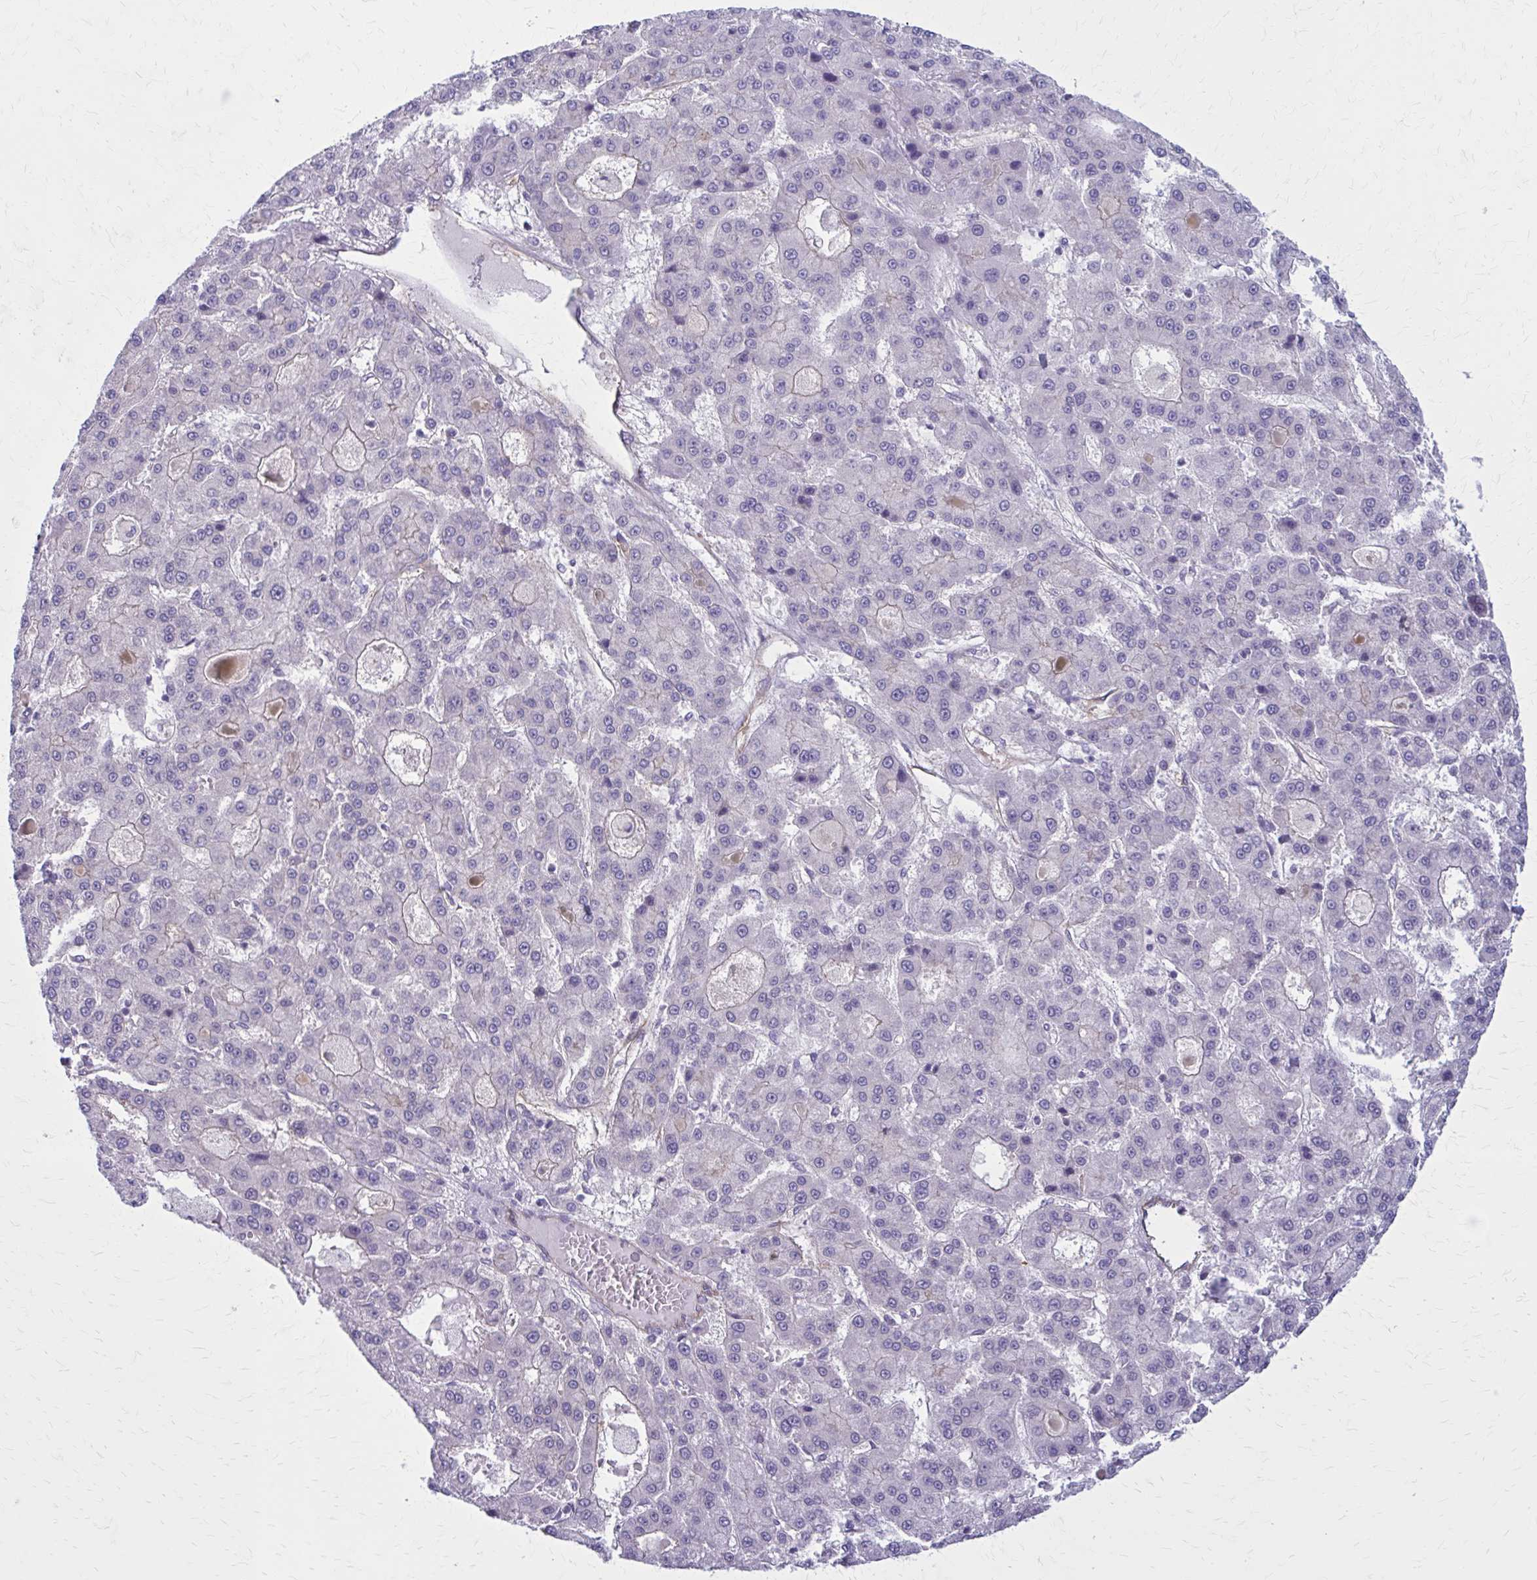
{"staining": {"intensity": "weak", "quantity": "<25%", "location": "cytoplasmic/membranous"}, "tissue": "liver cancer", "cell_type": "Tumor cells", "image_type": "cancer", "snomed": [{"axis": "morphology", "description": "Carcinoma, Hepatocellular, NOS"}, {"axis": "topography", "description": "Liver"}], "caption": "High power microscopy micrograph of an IHC micrograph of liver hepatocellular carcinoma, revealing no significant expression in tumor cells.", "gene": "ZDHHC7", "patient": {"sex": "male", "age": 70}}